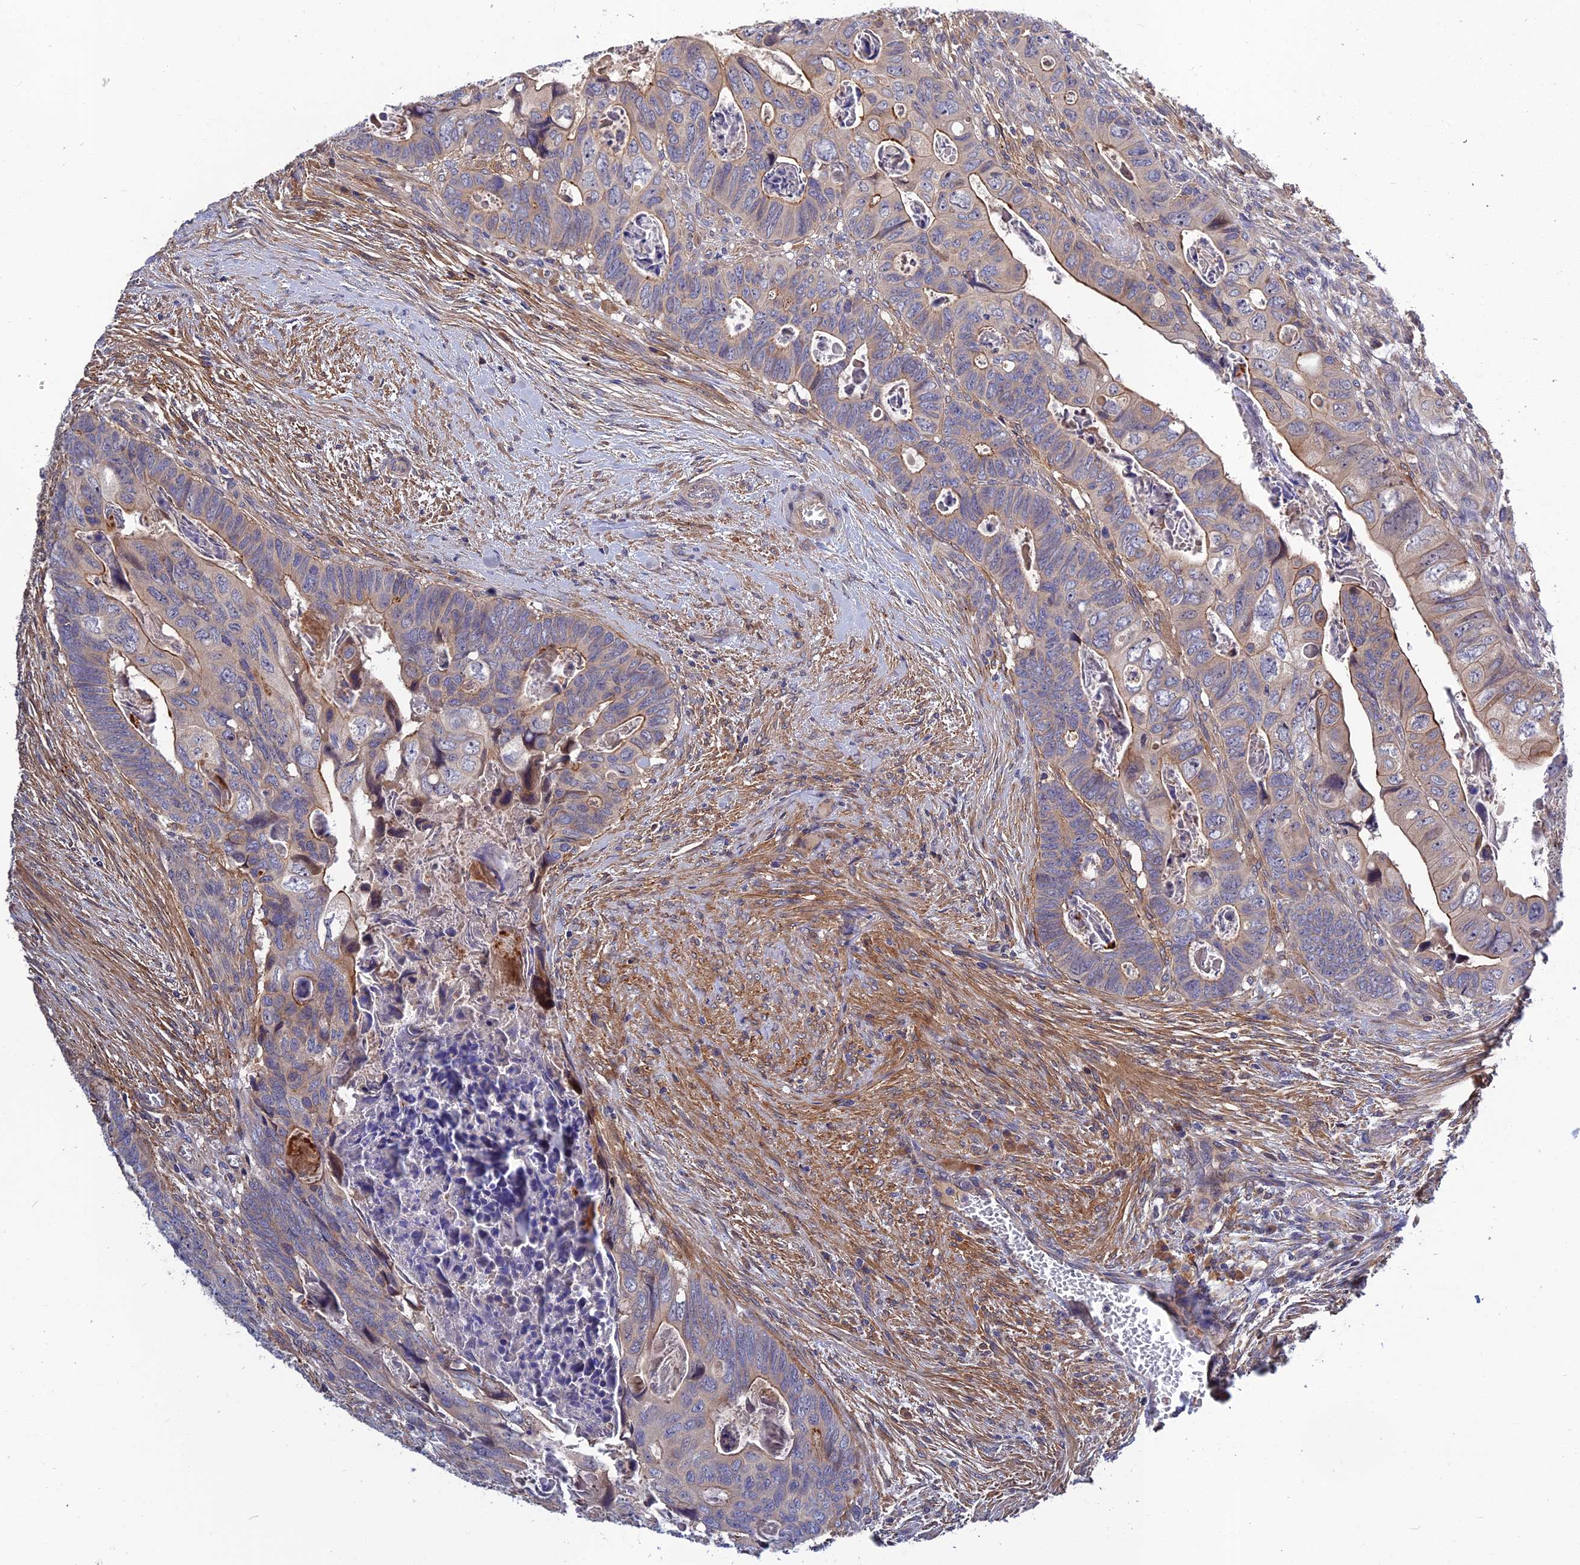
{"staining": {"intensity": "moderate", "quantity": "25%-75%", "location": "cytoplasmic/membranous"}, "tissue": "colorectal cancer", "cell_type": "Tumor cells", "image_type": "cancer", "snomed": [{"axis": "morphology", "description": "Adenocarcinoma, NOS"}, {"axis": "topography", "description": "Rectum"}], "caption": "About 25%-75% of tumor cells in colorectal adenocarcinoma display moderate cytoplasmic/membranous protein staining as visualized by brown immunohistochemical staining.", "gene": "CRACD", "patient": {"sex": "female", "age": 78}}